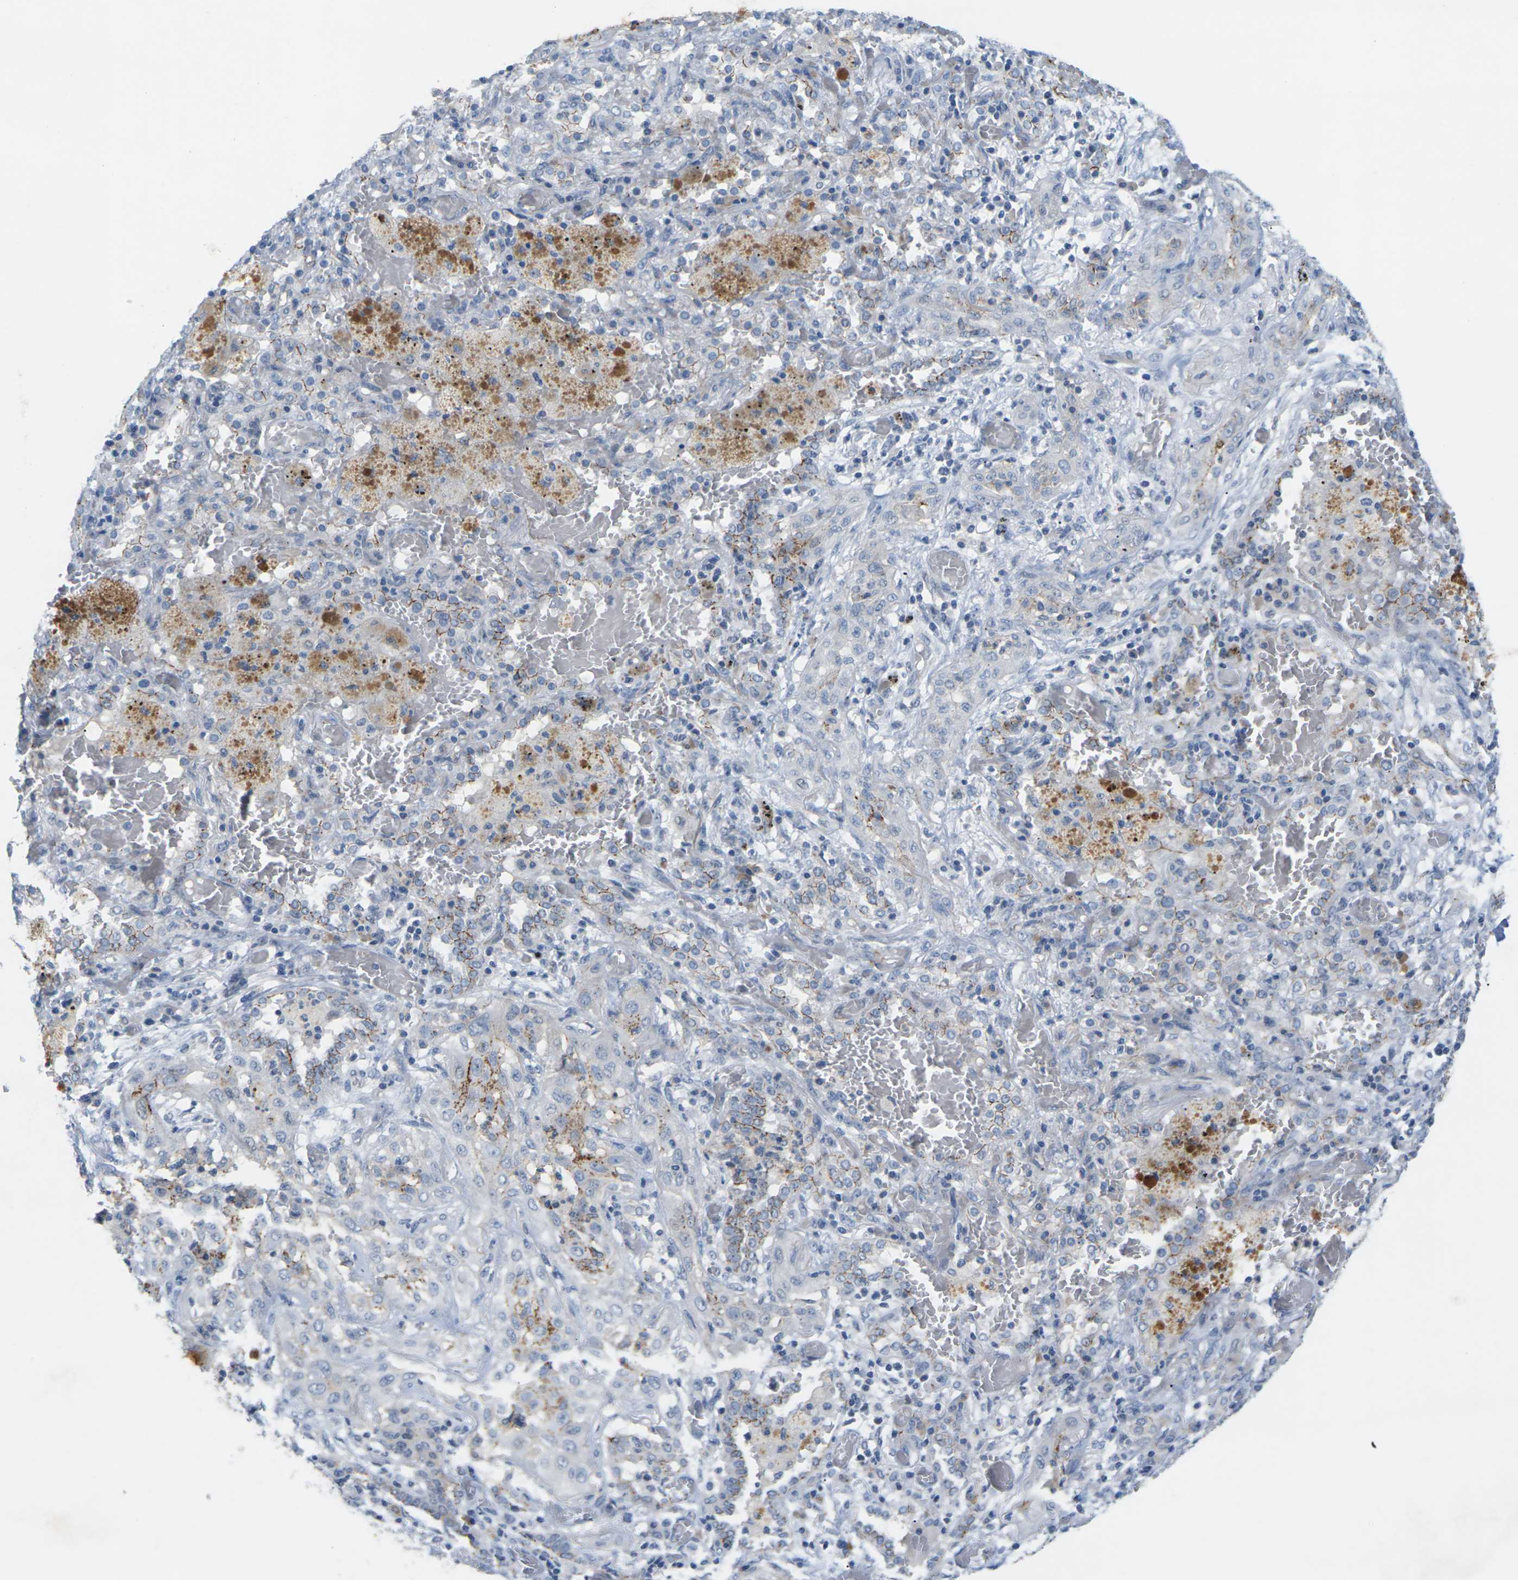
{"staining": {"intensity": "negative", "quantity": "none", "location": "none"}, "tissue": "lung cancer", "cell_type": "Tumor cells", "image_type": "cancer", "snomed": [{"axis": "morphology", "description": "Squamous cell carcinoma, NOS"}, {"axis": "topography", "description": "Lung"}], "caption": "Tumor cells show no significant positivity in lung squamous cell carcinoma. The staining was performed using DAB (3,3'-diaminobenzidine) to visualize the protein expression in brown, while the nuclei were stained in blue with hematoxylin (Magnification: 20x).", "gene": "CLDN3", "patient": {"sex": "female", "age": 47}}